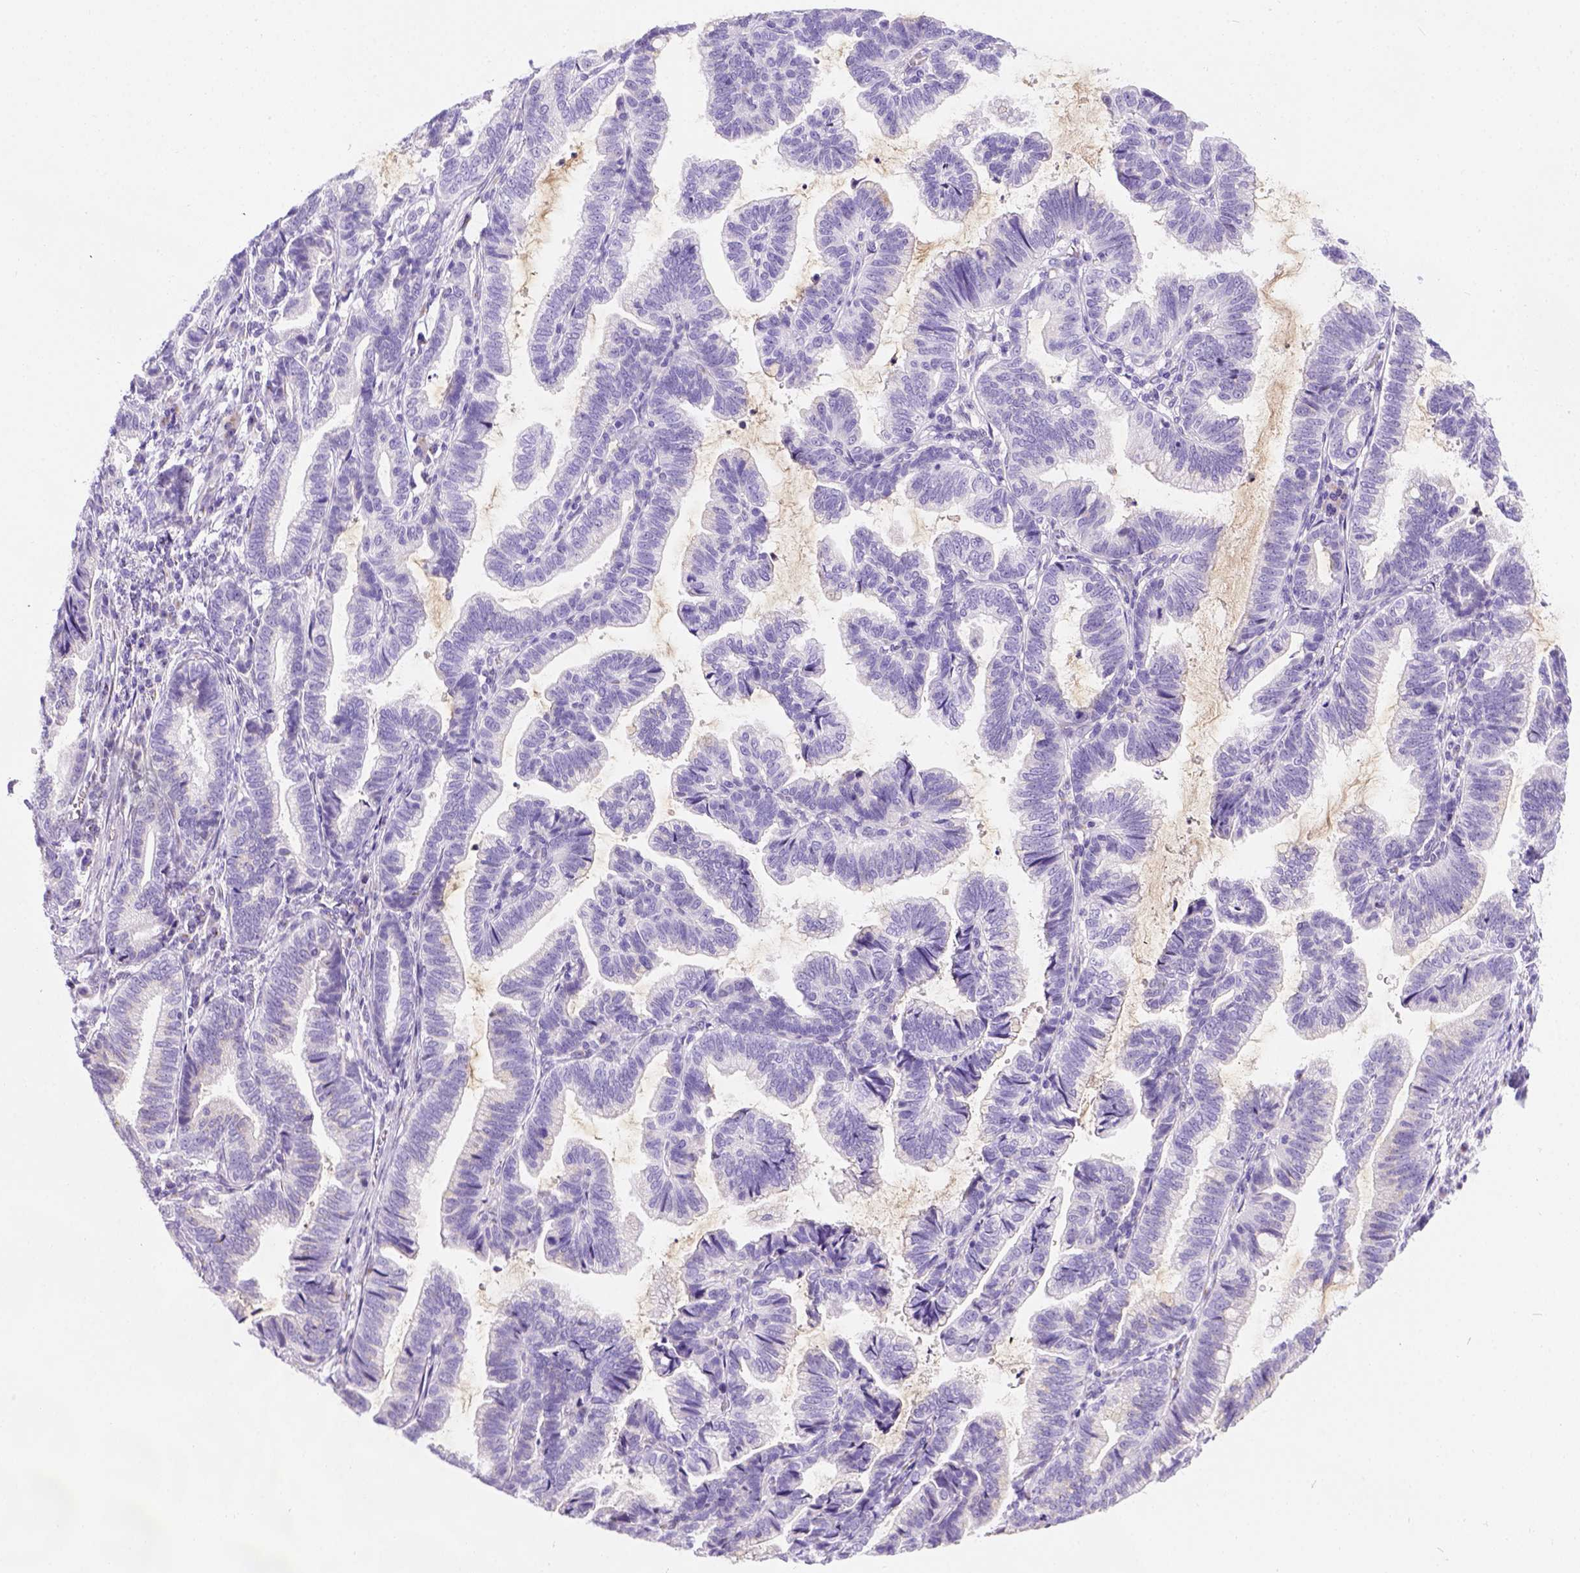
{"staining": {"intensity": "negative", "quantity": "none", "location": "none"}, "tissue": "stomach cancer", "cell_type": "Tumor cells", "image_type": "cancer", "snomed": [{"axis": "morphology", "description": "Adenocarcinoma, NOS"}, {"axis": "topography", "description": "Stomach"}], "caption": "Immunohistochemistry (IHC) of human stomach cancer demonstrates no positivity in tumor cells. Nuclei are stained in blue.", "gene": "PHF7", "patient": {"sex": "male", "age": 83}}